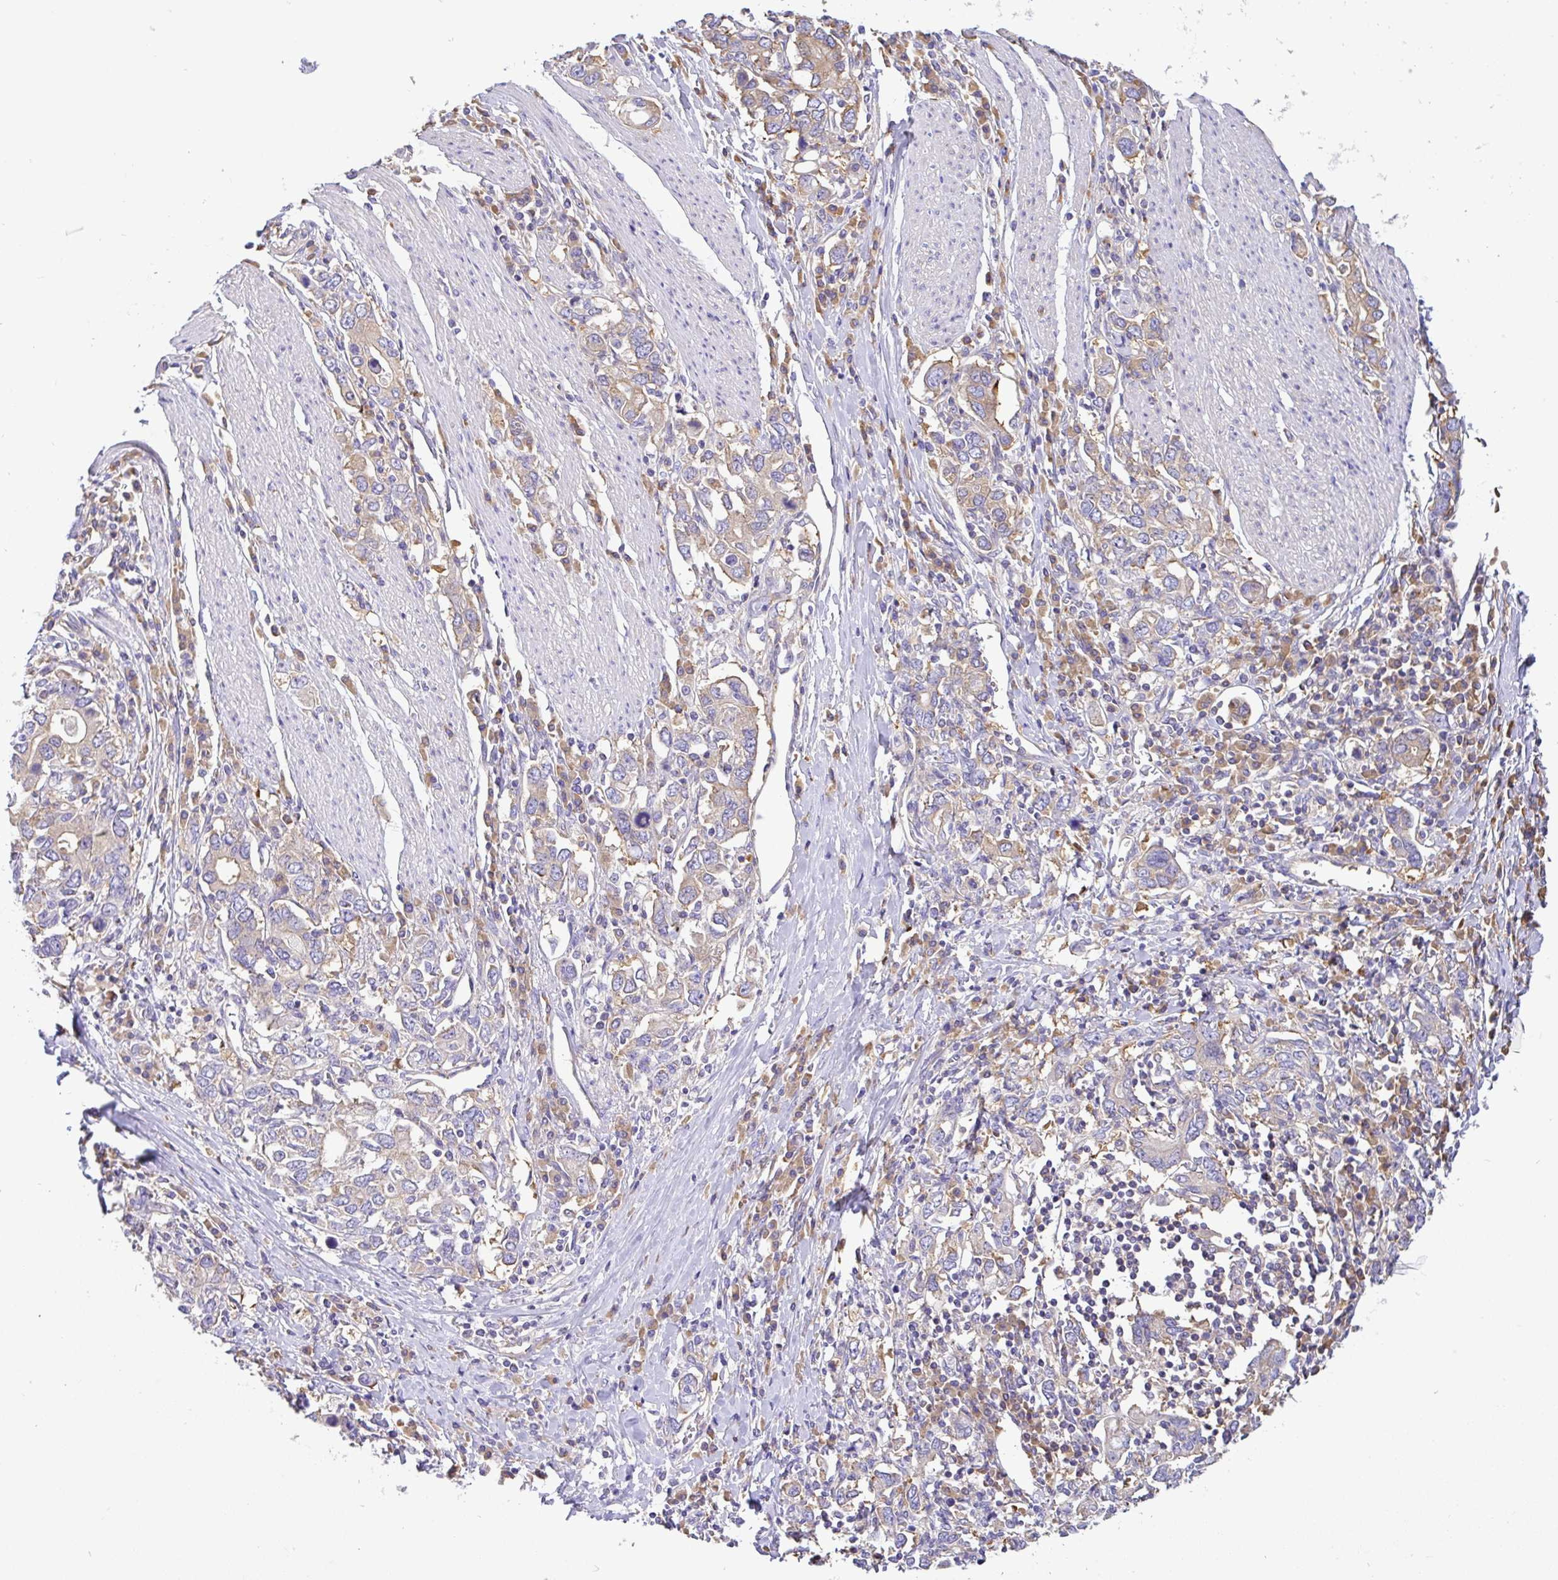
{"staining": {"intensity": "moderate", "quantity": "25%-75%", "location": "cytoplasmic/membranous"}, "tissue": "stomach cancer", "cell_type": "Tumor cells", "image_type": "cancer", "snomed": [{"axis": "morphology", "description": "Adenocarcinoma, NOS"}, {"axis": "topography", "description": "Stomach, upper"}, {"axis": "topography", "description": "Stomach"}], "caption": "Moderate cytoplasmic/membranous expression is seen in approximately 25%-75% of tumor cells in stomach cancer (adenocarcinoma).", "gene": "GFPT2", "patient": {"sex": "male", "age": 62}}